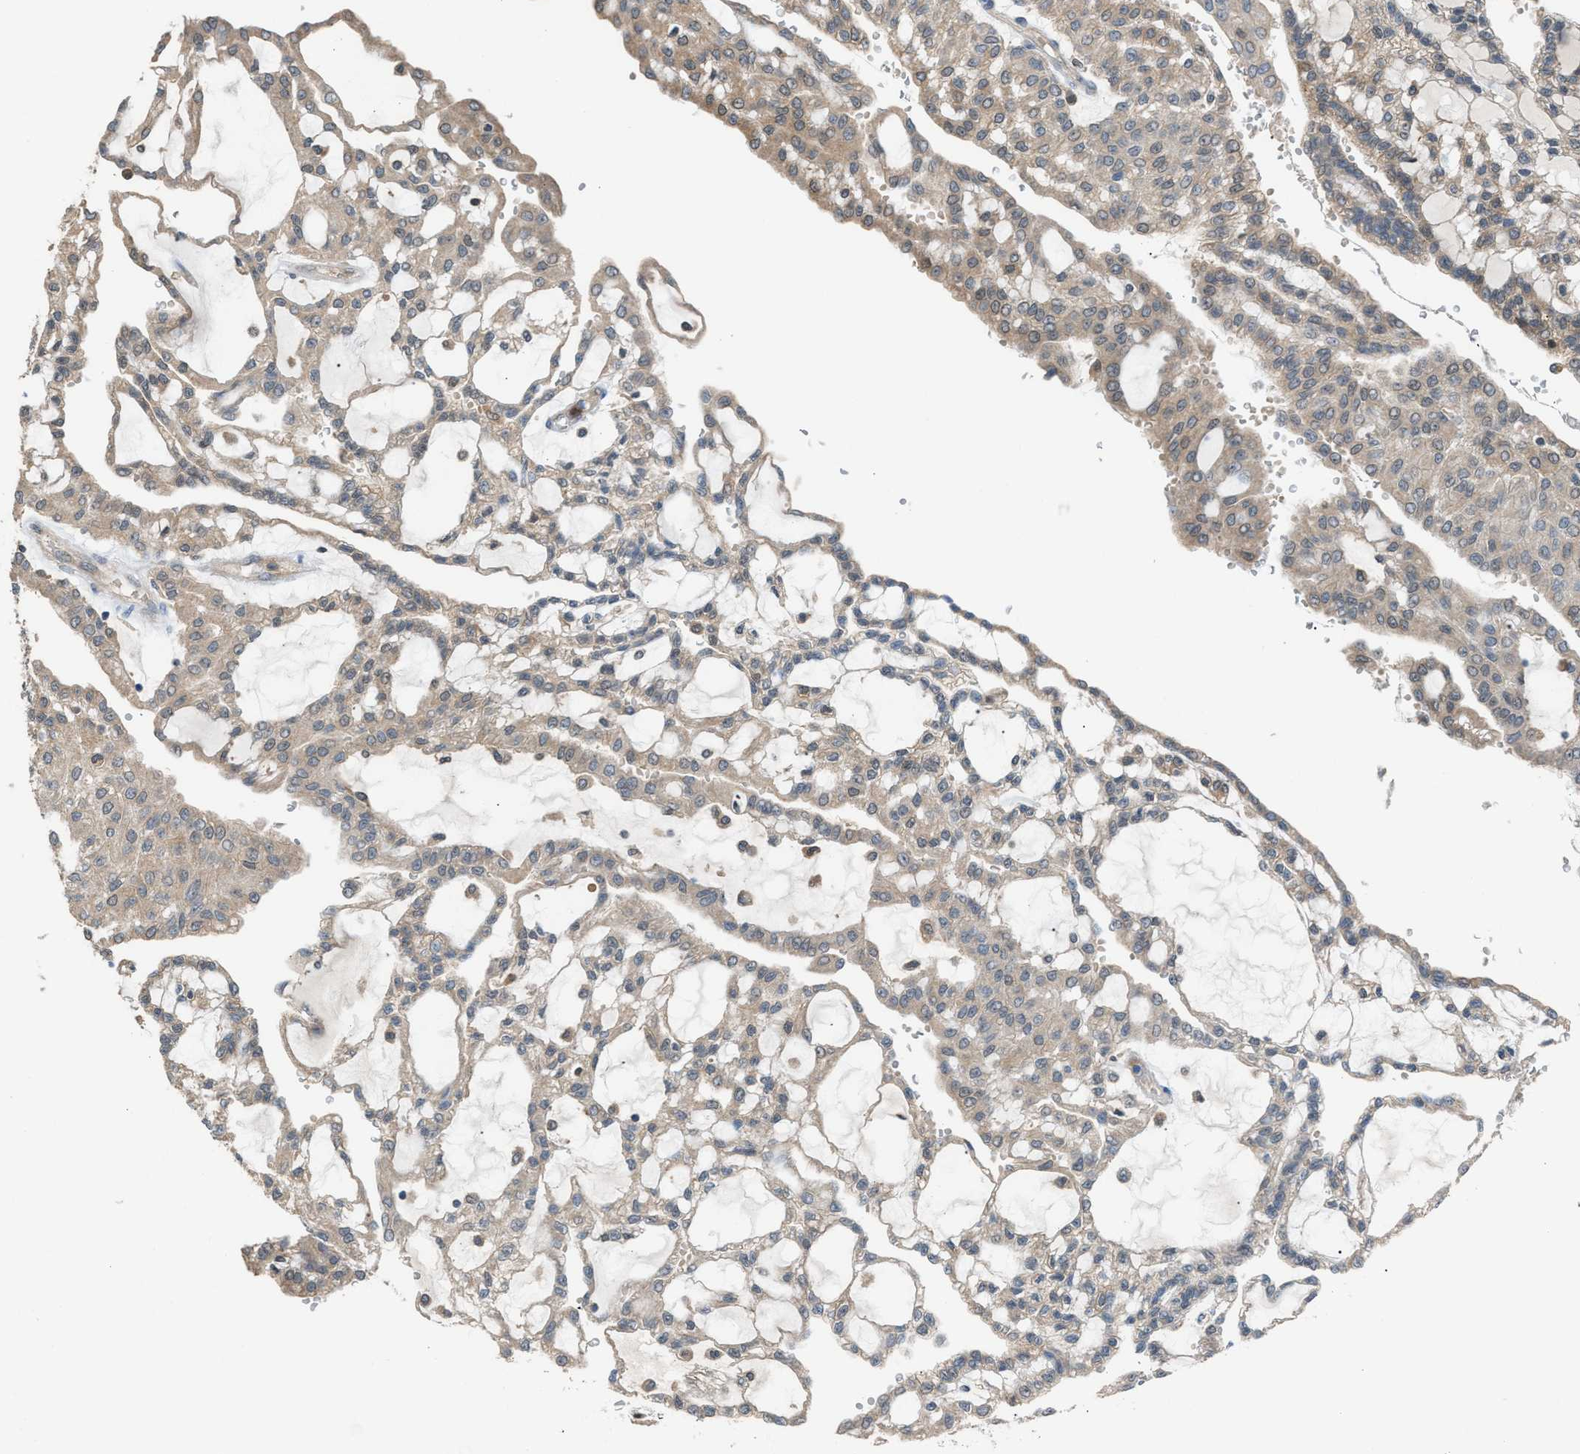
{"staining": {"intensity": "weak", "quantity": ">75%", "location": "cytoplasmic/membranous"}, "tissue": "renal cancer", "cell_type": "Tumor cells", "image_type": "cancer", "snomed": [{"axis": "morphology", "description": "Adenocarcinoma, NOS"}, {"axis": "topography", "description": "Kidney"}], "caption": "Tumor cells exhibit low levels of weak cytoplasmic/membranous staining in approximately >75% of cells in human renal cancer (adenocarcinoma).", "gene": "NQO2", "patient": {"sex": "male", "age": 63}}